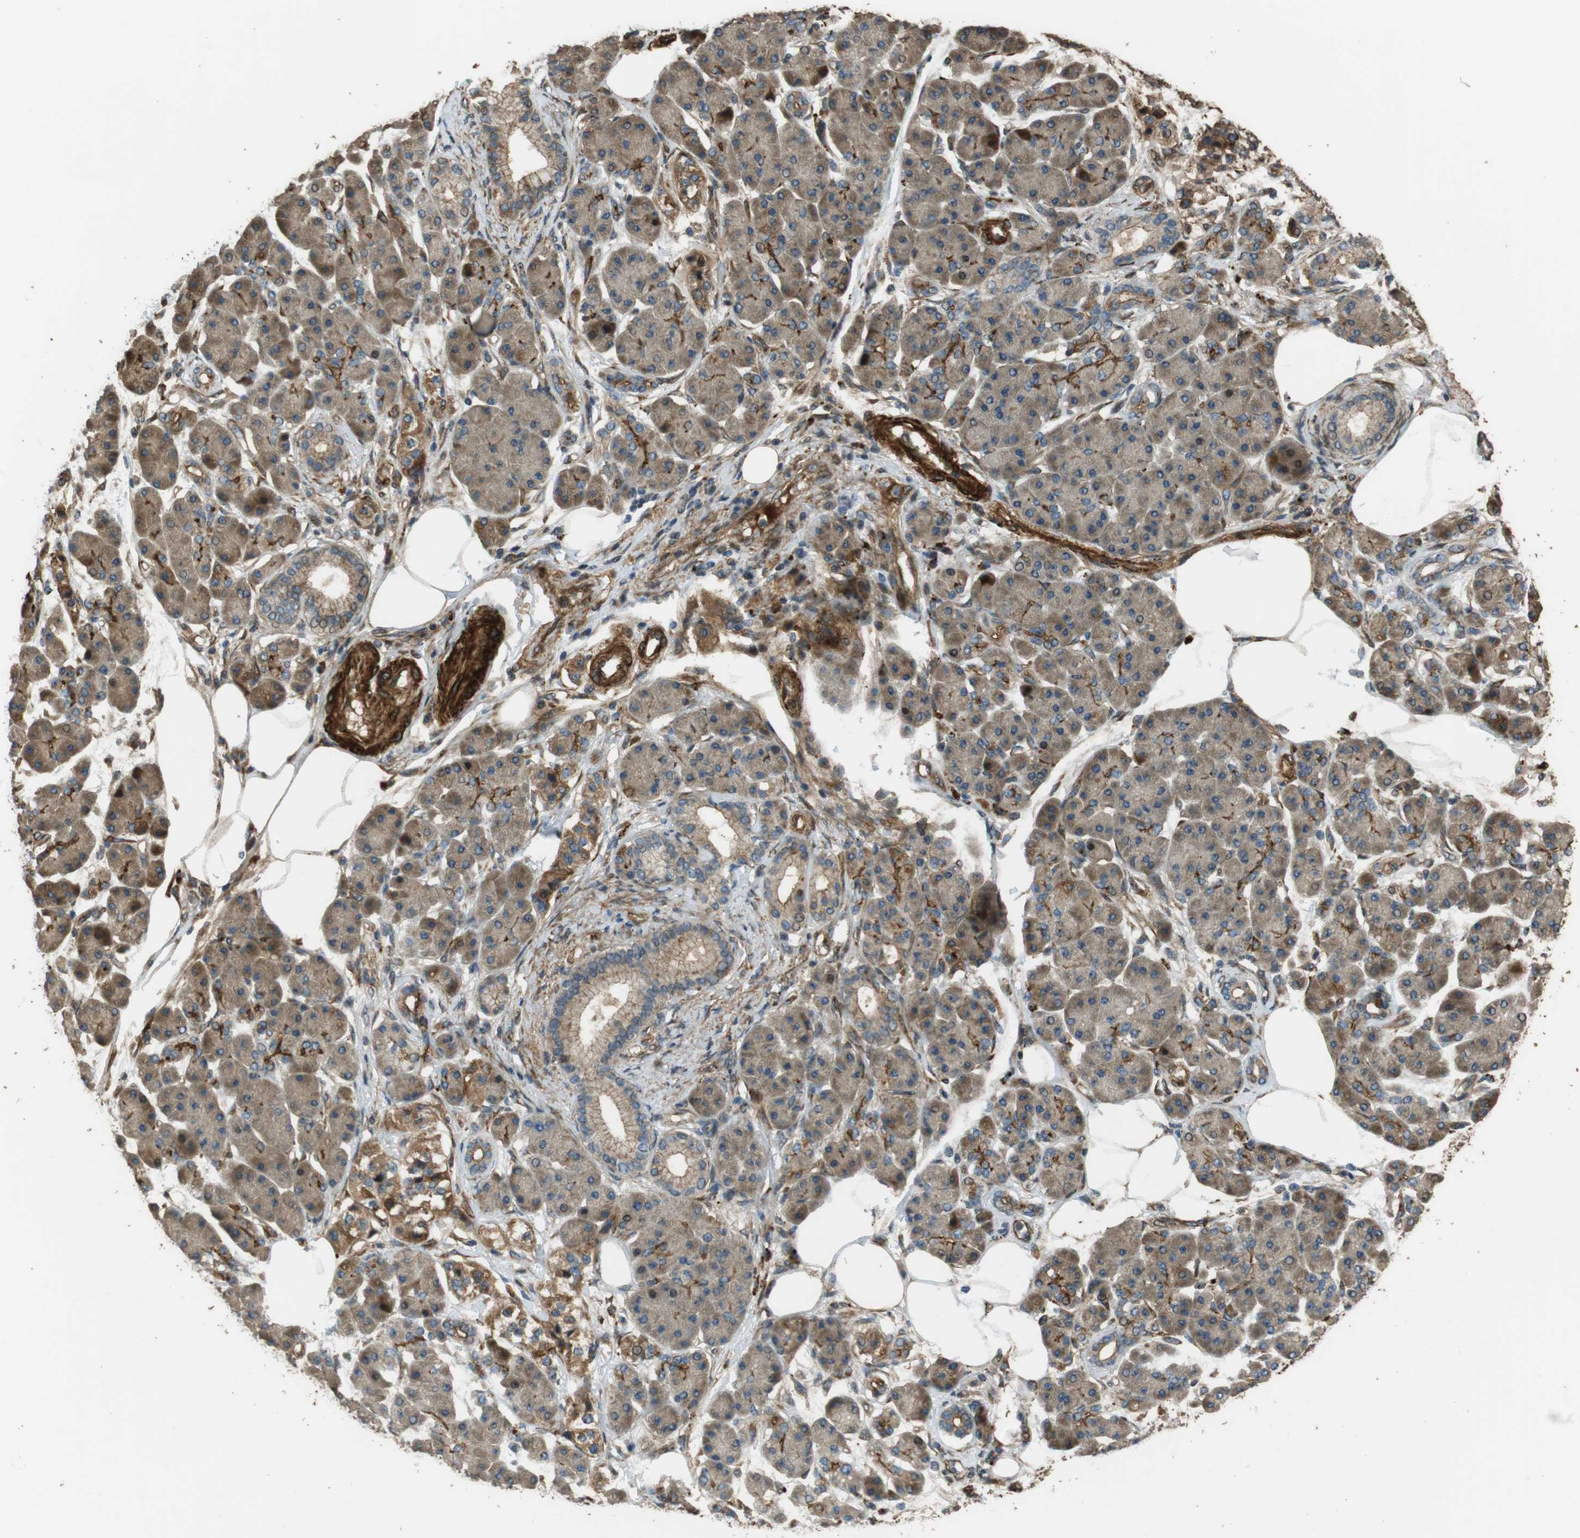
{"staining": {"intensity": "moderate", "quantity": ">75%", "location": "cytoplasmic/membranous"}, "tissue": "pancreatic cancer", "cell_type": "Tumor cells", "image_type": "cancer", "snomed": [{"axis": "morphology", "description": "Adenocarcinoma, NOS"}, {"axis": "morphology", "description": "Adenocarcinoma, metastatic, NOS"}, {"axis": "topography", "description": "Lymph node"}, {"axis": "topography", "description": "Pancreas"}, {"axis": "topography", "description": "Duodenum"}], "caption": "Protein staining of pancreatic cancer (metastatic adenocarcinoma) tissue exhibits moderate cytoplasmic/membranous expression in approximately >75% of tumor cells. The staining was performed using DAB (3,3'-diaminobenzidine), with brown indicating positive protein expression. Nuclei are stained blue with hematoxylin.", "gene": "MSRB3", "patient": {"sex": "female", "age": 64}}